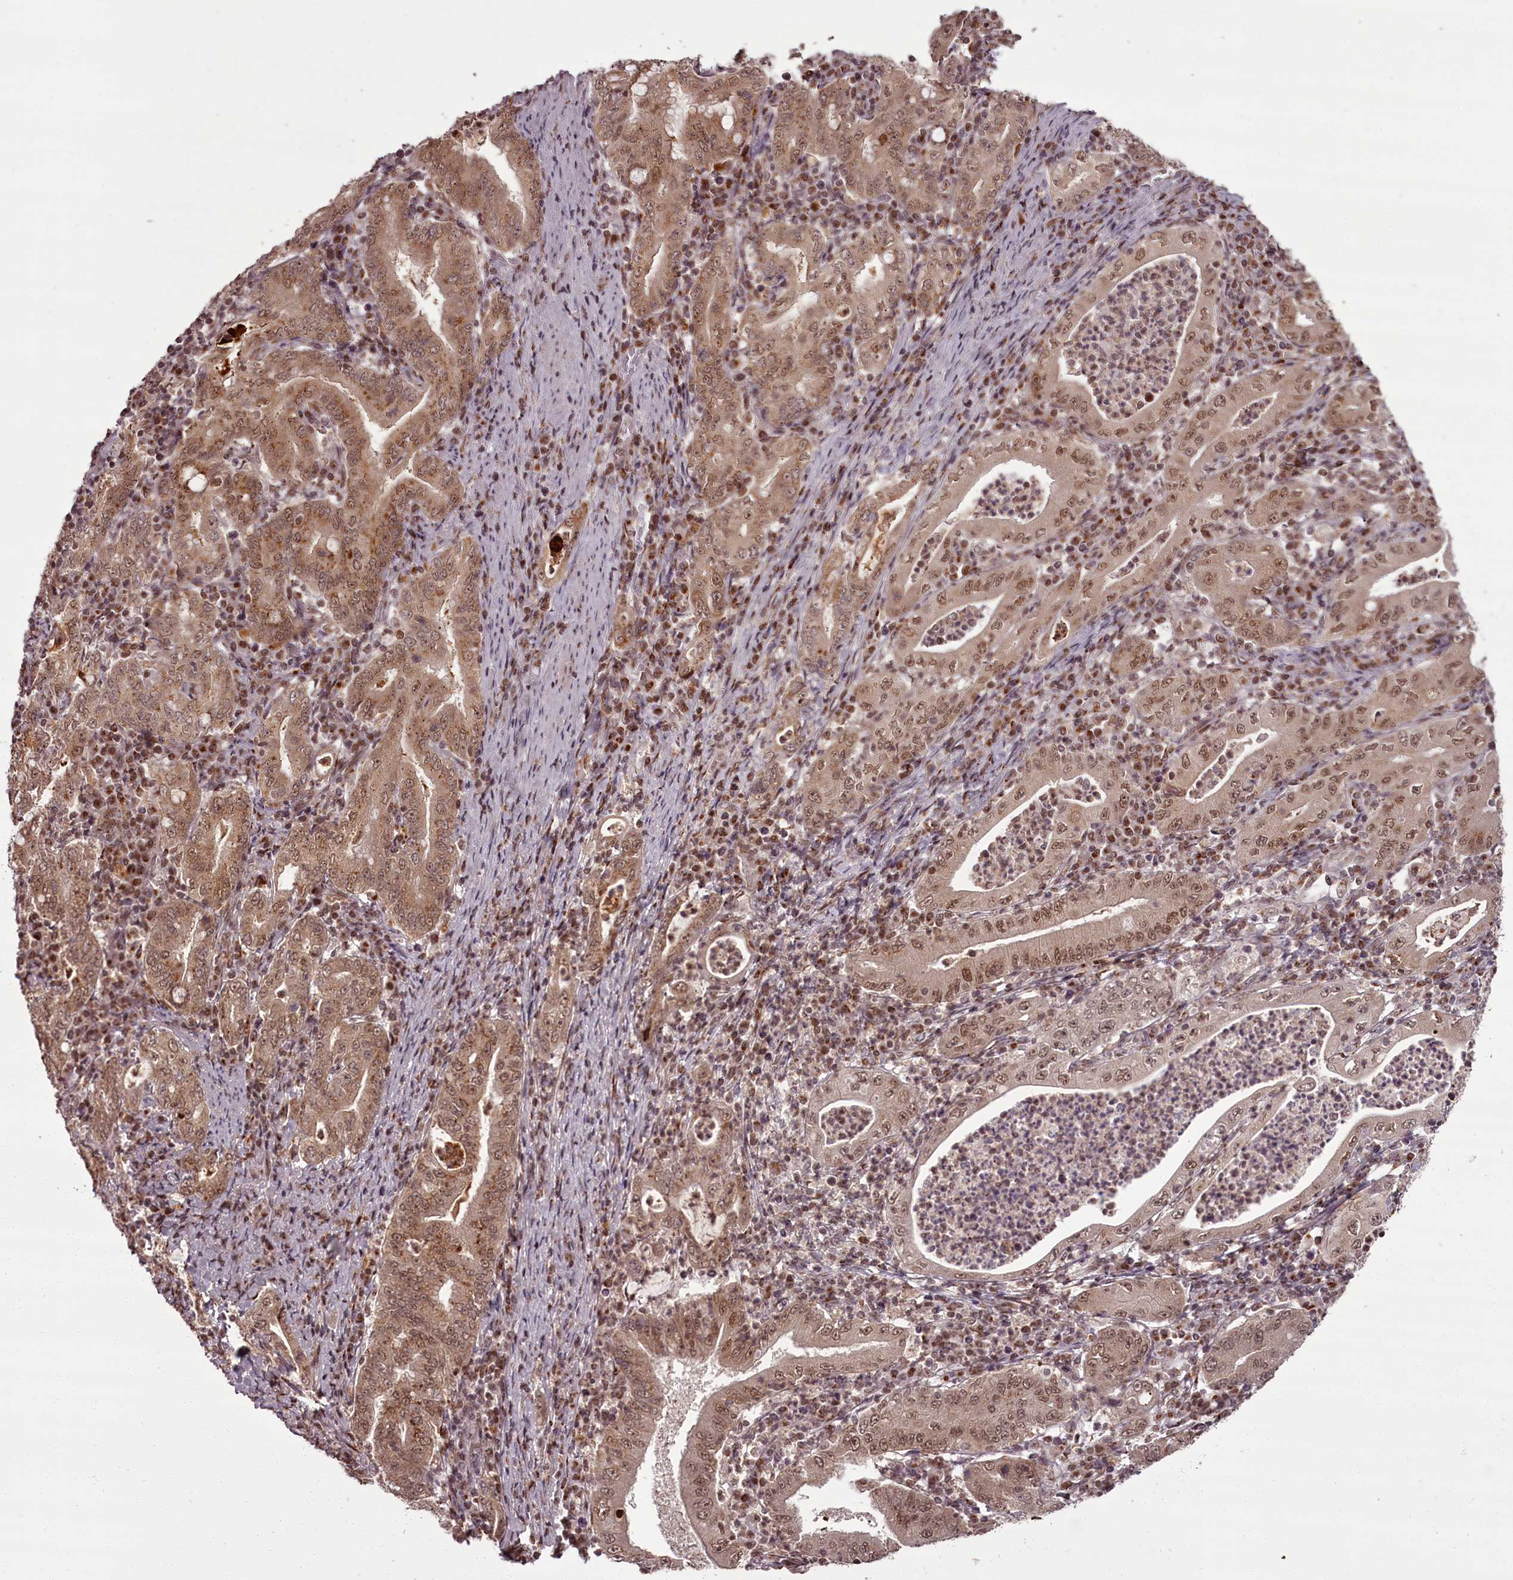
{"staining": {"intensity": "moderate", "quantity": ">75%", "location": "cytoplasmic/membranous,nuclear"}, "tissue": "stomach cancer", "cell_type": "Tumor cells", "image_type": "cancer", "snomed": [{"axis": "morphology", "description": "Normal tissue, NOS"}, {"axis": "morphology", "description": "Adenocarcinoma, NOS"}, {"axis": "topography", "description": "Esophagus"}, {"axis": "topography", "description": "Stomach, upper"}, {"axis": "topography", "description": "Peripheral nerve tissue"}], "caption": "There is medium levels of moderate cytoplasmic/membranous and nuclear positivity in tumor cells of stomach cancer, as demonstrated by immunohistochemical staining (brown color).", "gene": "CEP83", "patient": {"sex": "male", "age": 62}}